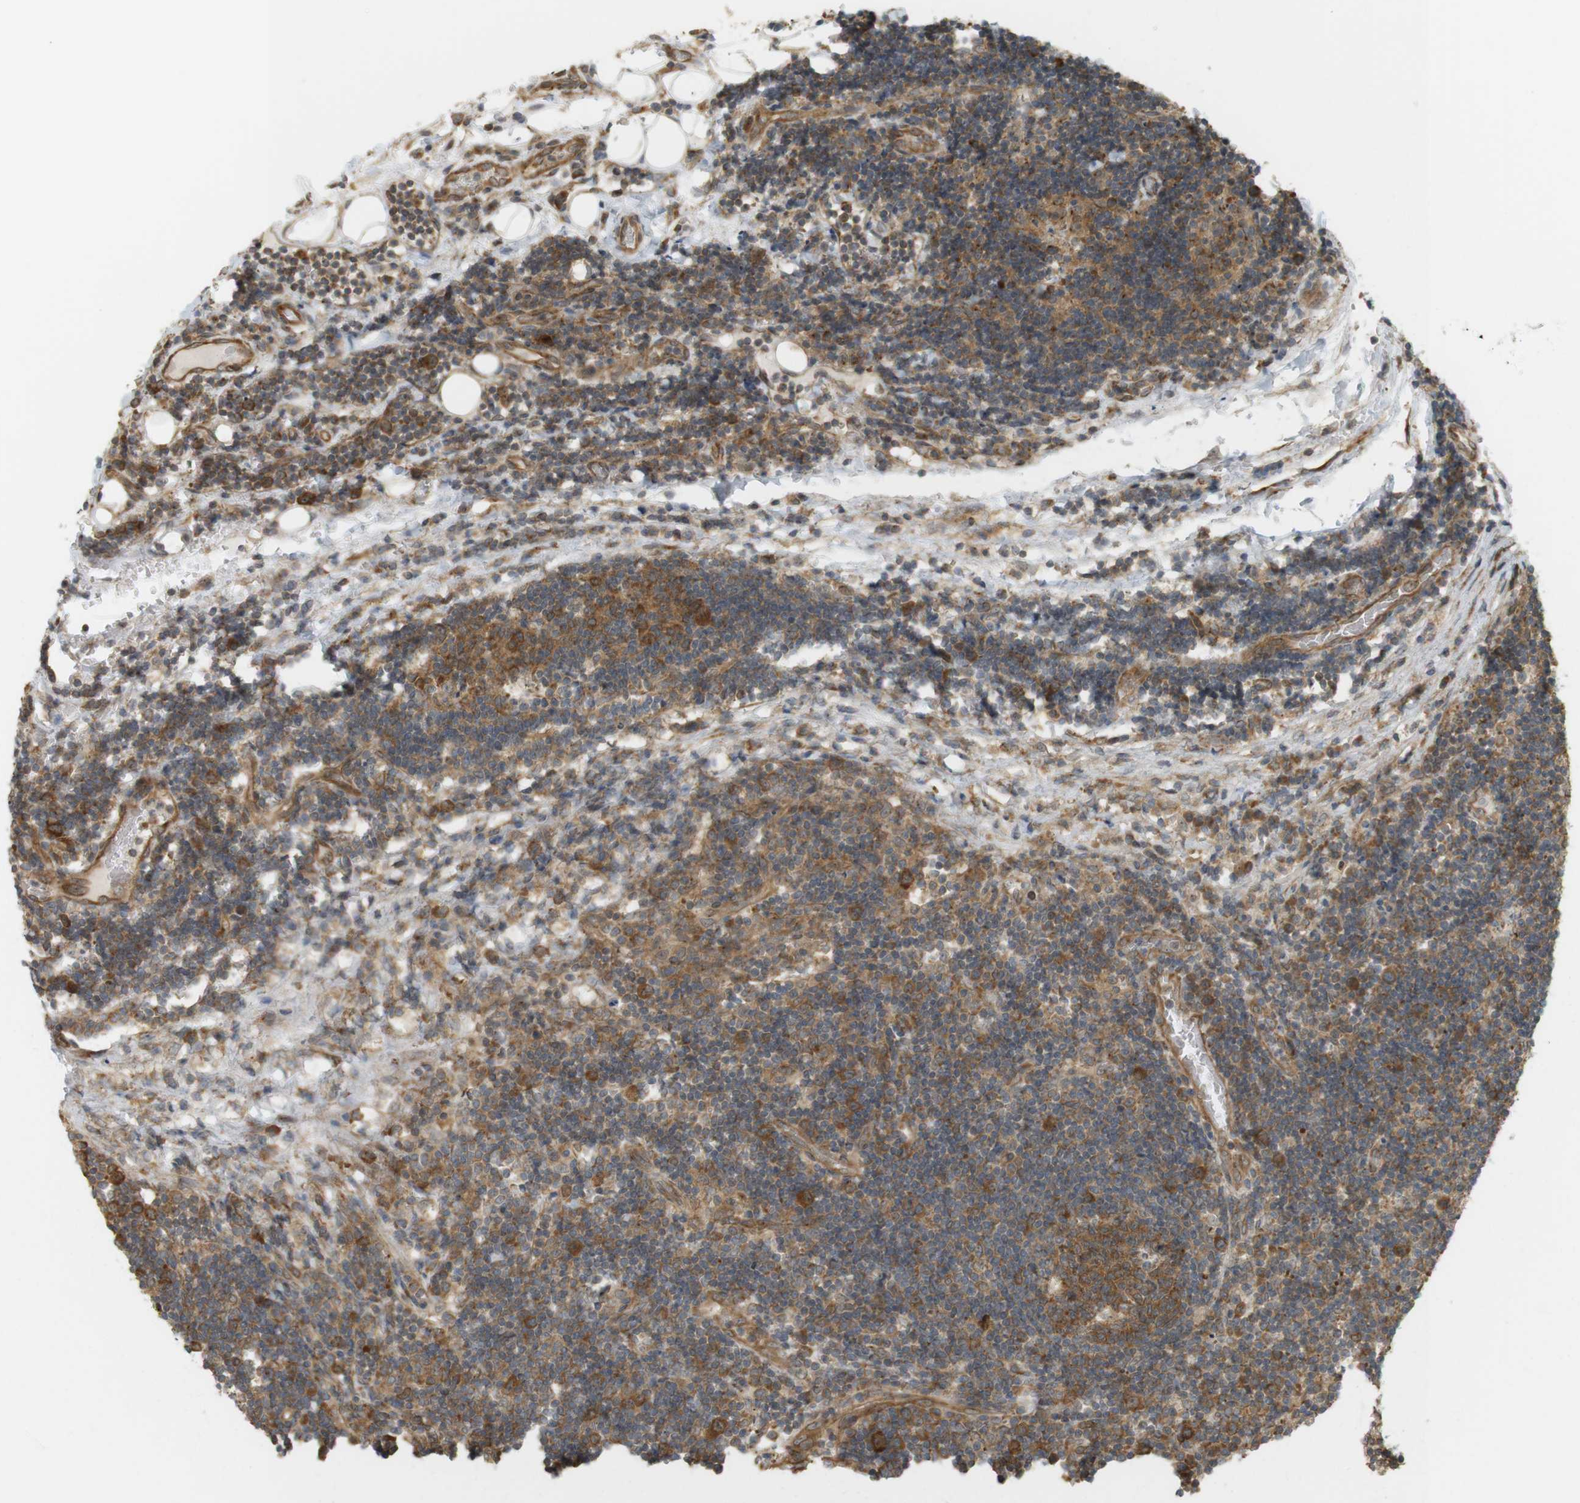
{"staining": {"intensity": "moderate", "quantity": ">75%", "location": "cytoplasmic/membranous"}, "tissue": "lymph node", "cell_type": "Germinal center cells", "image_type": "normal", "snomed": [{"axis": "morphology", "description": "Normal tissue, NOS"}, {"axis": "topography", "description": "Lymph node"}, {"axis": "topography", "description": "Salivary gland"}], "caption": "Moderate cytoplasmic/membranous positivity for a protein is present in approximately >75% of germinal center cells of benign lymph node using immunohistochemistry (IHC).", "gene": "PA2G4", "patient": {"sex": "male", "age": 8}}